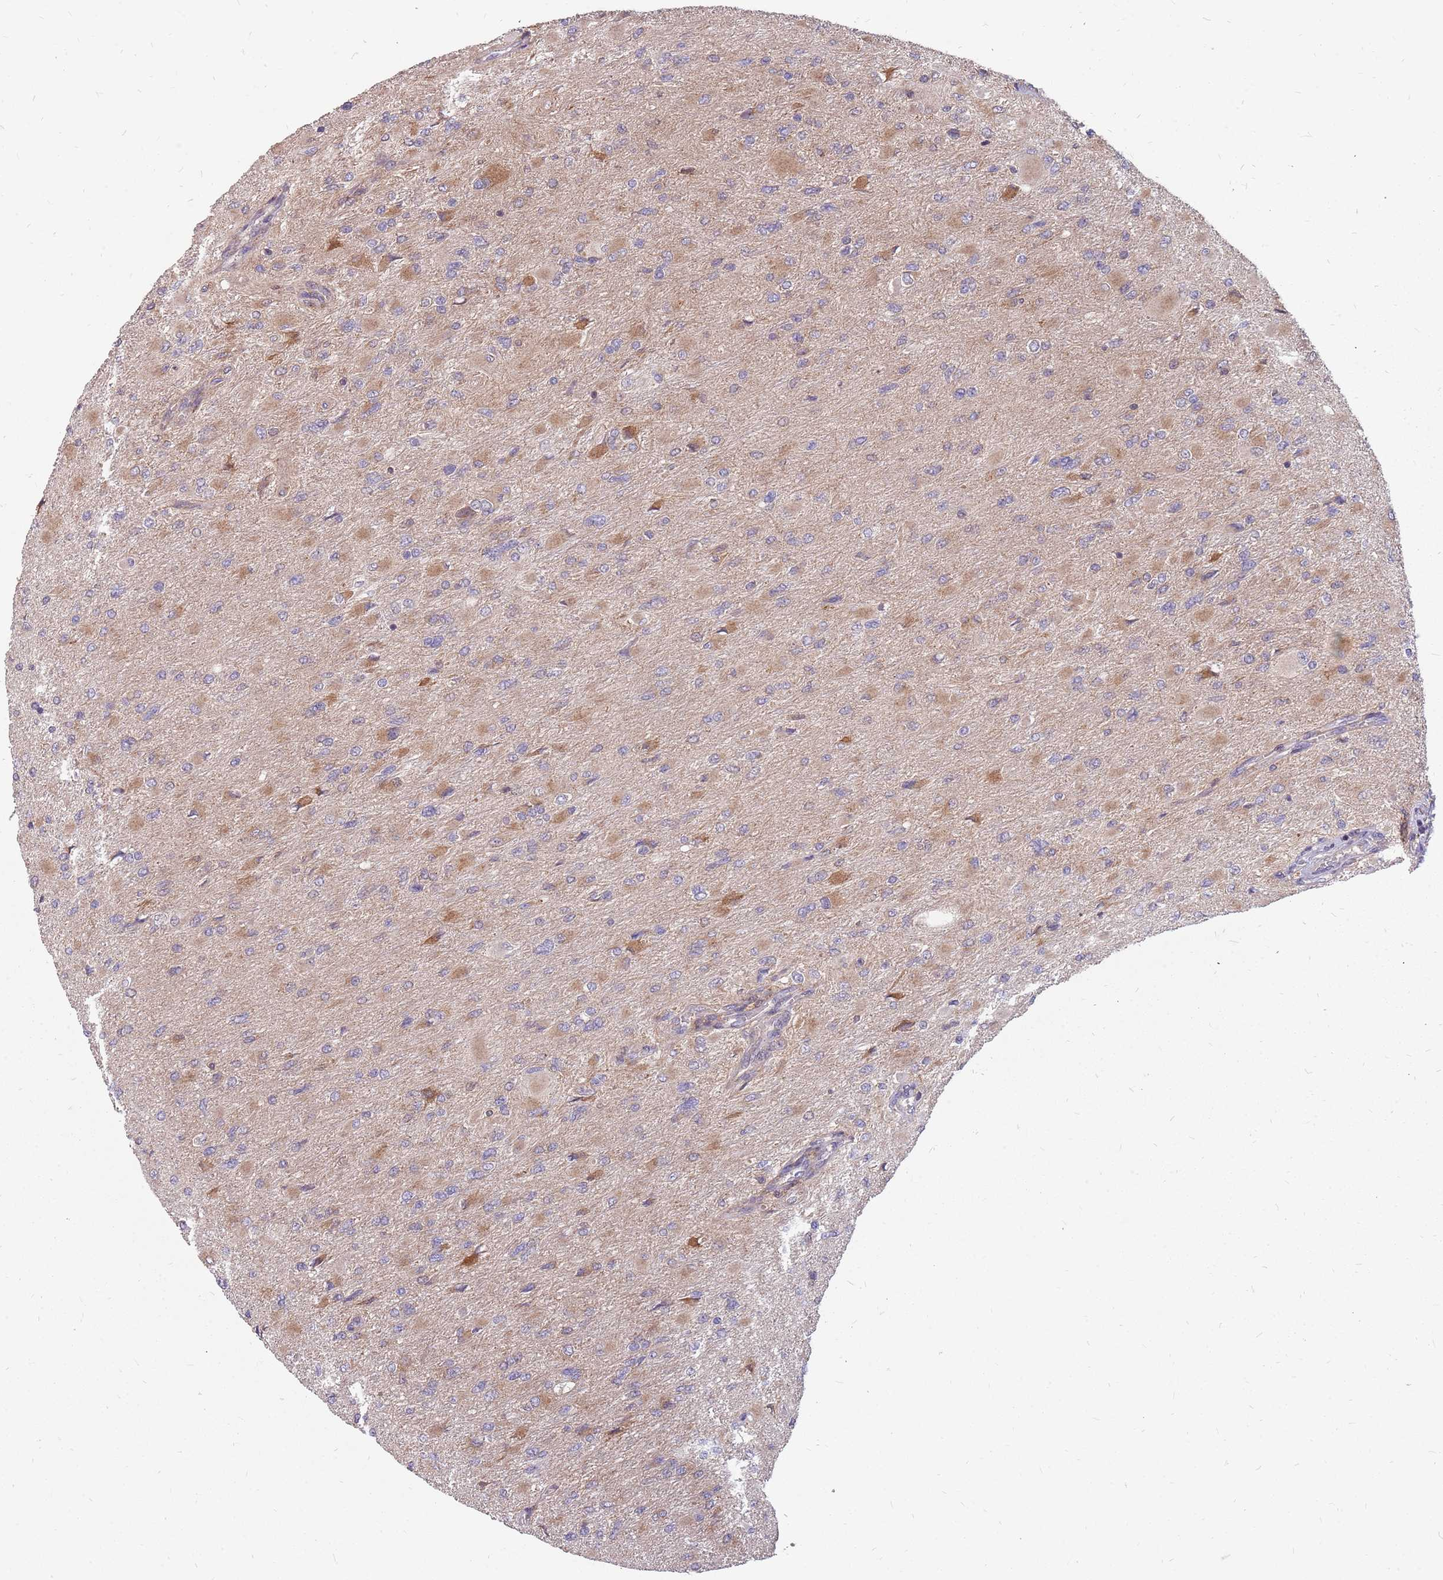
{"staining": {"intensity": "moderate", "quantity": "<25%", "location": "cytoplasmic/membranous"}, "tissue": "glioma", "cell_type": "Tumor cells", "image_type": "cancer", "snomed": [{"axis": "morphology", "description": "Glioma, malignant, High grade"}, {"axis": "topography", "description": "Cerebral cortex"}], "caption": "Approximately <25% of tumor cells in human malignant high-grade glioma reveal moderate cytoplasmic/membranous protein expression as visualized by brown immunohistochemical staining.", "gene": "NME4", "patient": {"sex": "female", "age": 36}}